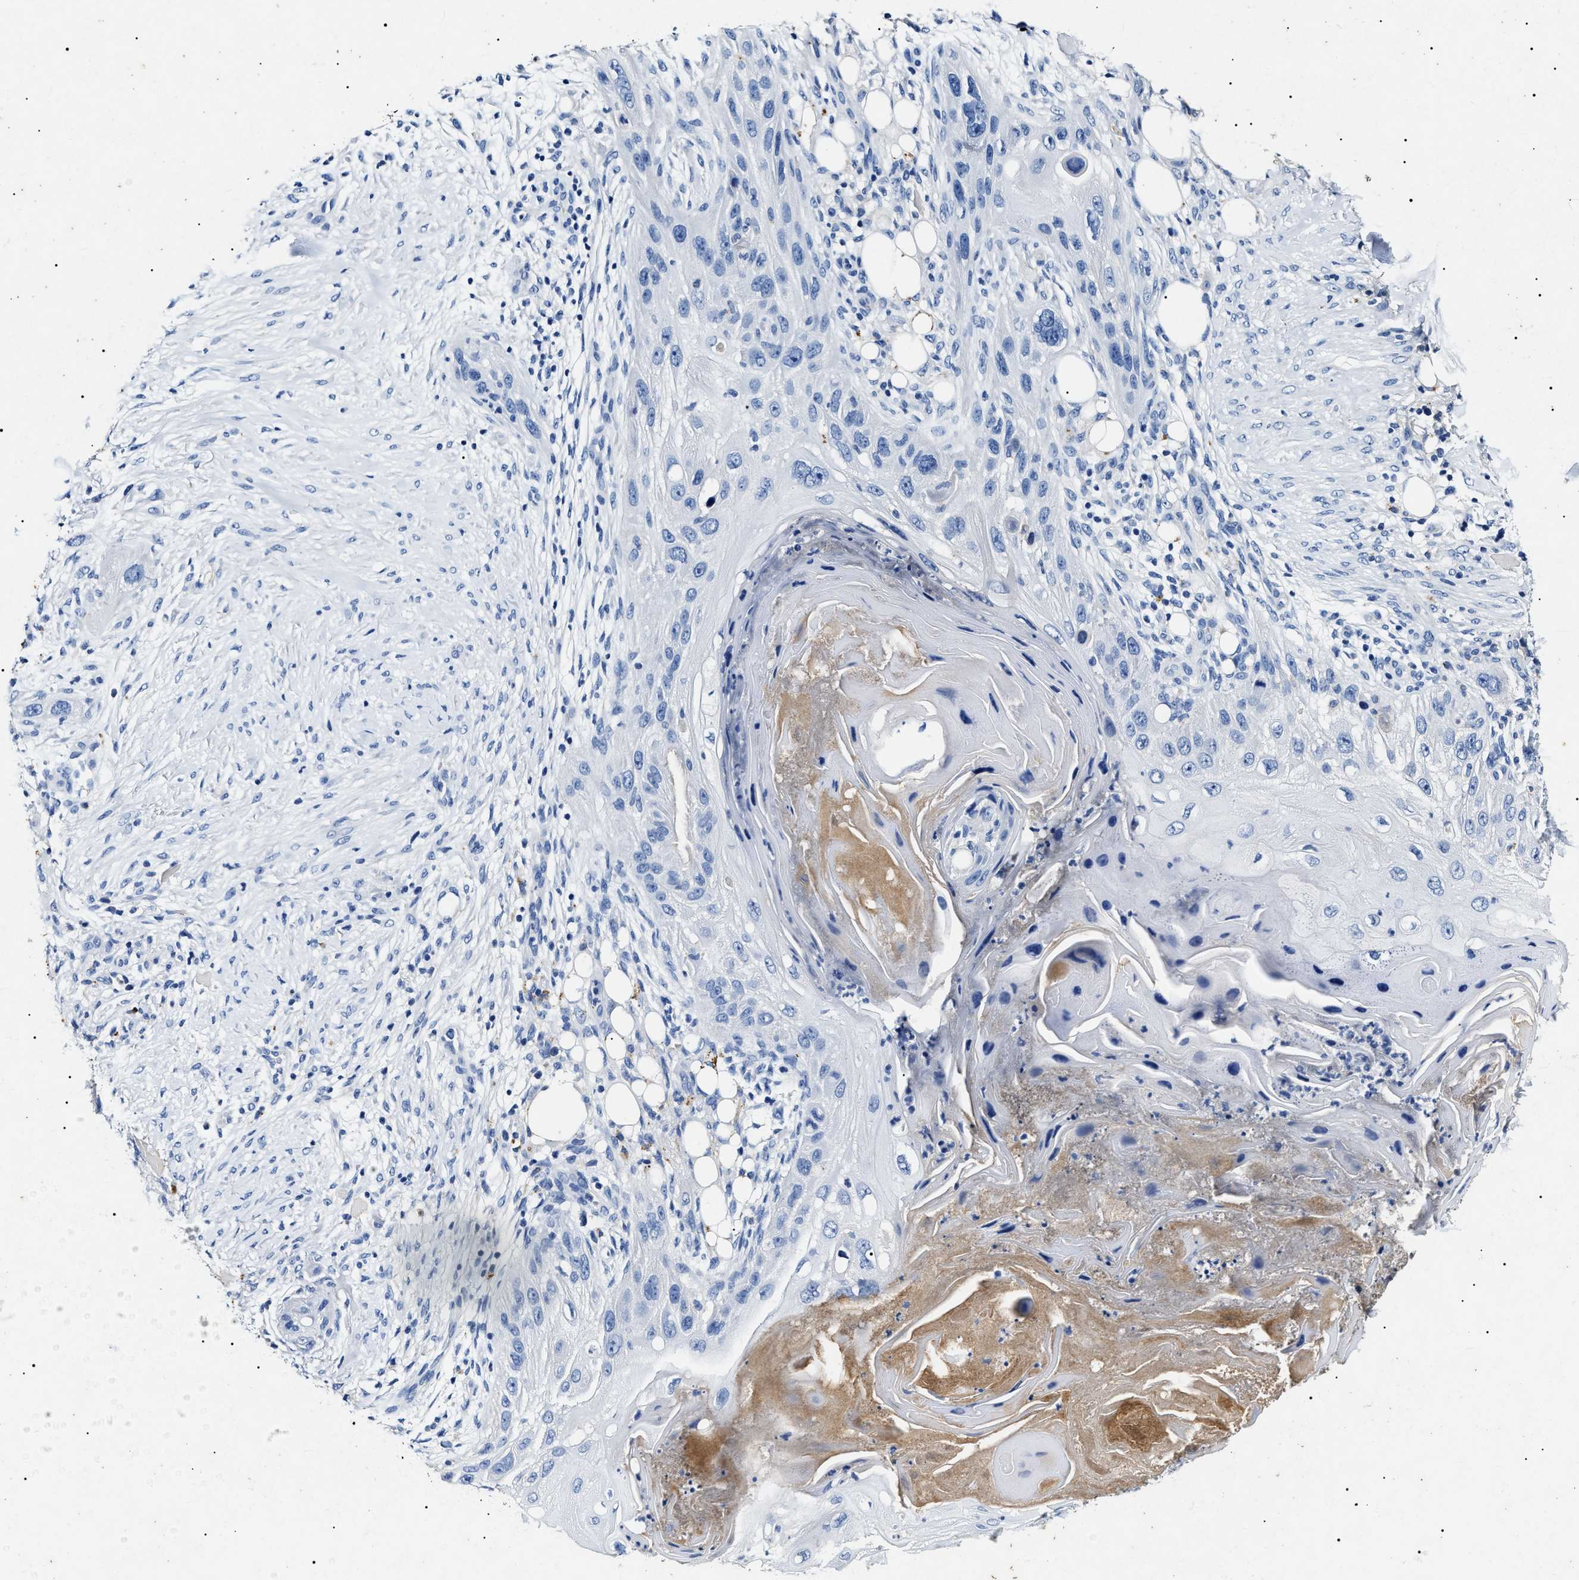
{"staining": {"intensity": "negative", "quantity": "none", "location": "none"}, "tissue": "skin cancer", "cell_type": "Tumor cells", "image_type": "cancer", "snomed": [{"axis": "morphology", "description": "Squamous cell carcinoma, NOS"}, {"axis": "topography", "description": "Skin"}], "caption": "IHC of human skin cancer (squamous cell carcinoma) displays no expression in tumor cells.", "gene": "LRRC8E", "patient": {"sex": "female", "age": 77}}